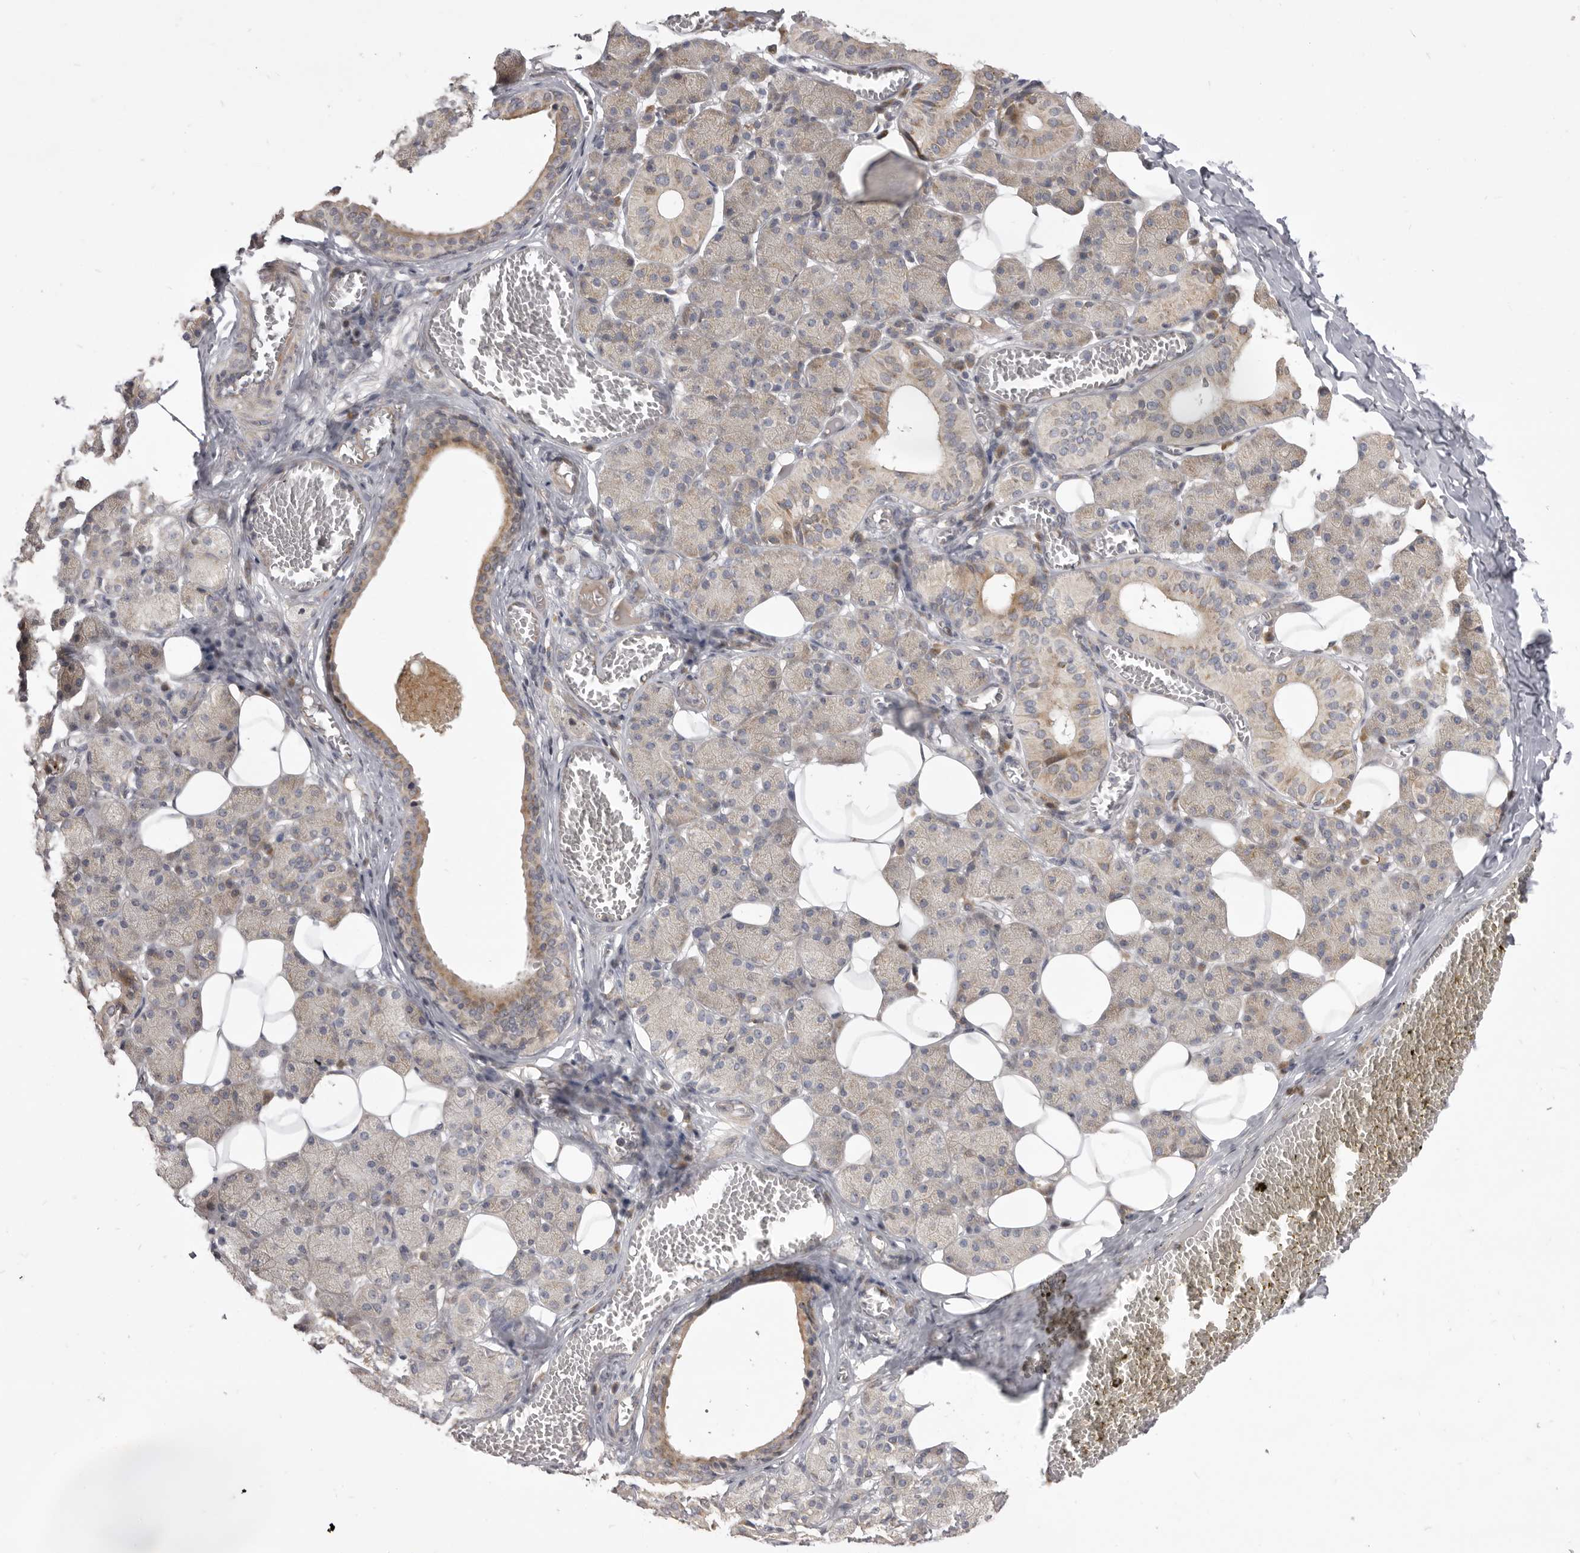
{"staining": {"intensity": "moderate", "quantity": "25%-75%", "location": "cytoplasmic/membranous"}, "tissue": "salivary gland", "cell_type": "Glandular cells", "image_type": "normal", "snomed": [{"axis": "morphology", "description": "Normal tissue, NOS"}, {"axis": "topography", "description": "Salivary gland"}], "caption": "Immunohistochemistry photomicrograph of normal salivary gland: salivary gland stained using IHC displays medium levels of moderate protein expression localized specifically in the cytoplasmic/membranous of glandular cells, appearing as a cytoplasmic/membranous brown color.", "gene": "TBC1D8B", "patient": {"sex": "female", "age": 33}}